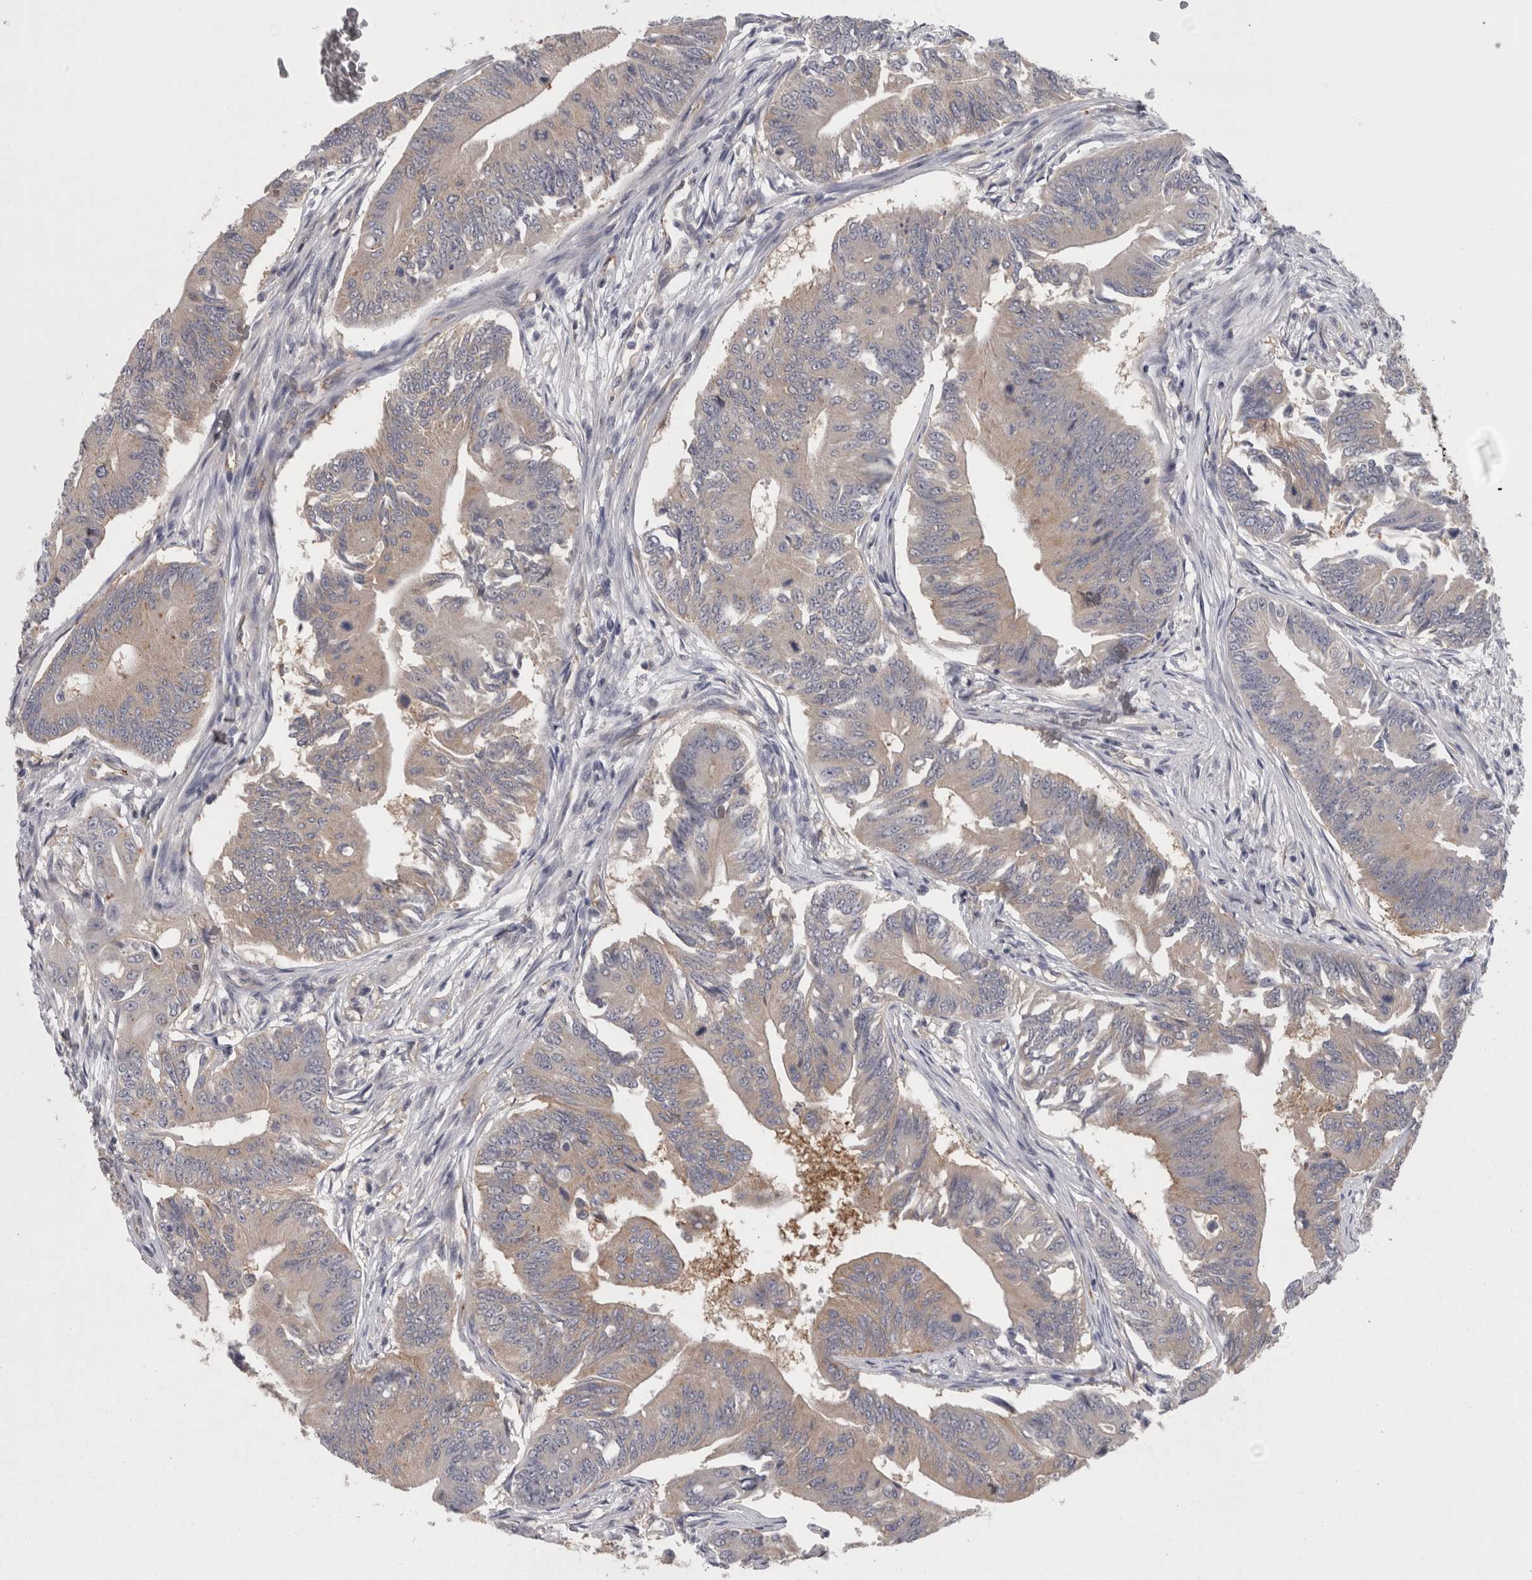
{"staining": {"intensity": "weak", "quantity": "<25%", "location": "cytoplasmic/membranous"}, "tissue": "colorectal cancer", "cell_type": "Tumor cells", "image_type": "cancer", "snomed": [{"axis": "morphology", "description": "Adenoma, NOS"}, {"axis": "morphology", "description": "Adenocarcinoma, NOS"}, {"axis": "topography", "description": "Colon"}], "caption": "A micrograph of adenocarcinoma (colorectal) stained for a protein reveals no brown staining in tumor cells.", "gene": "LYZL6", "patient": {"sex": "male", "age": 79}}